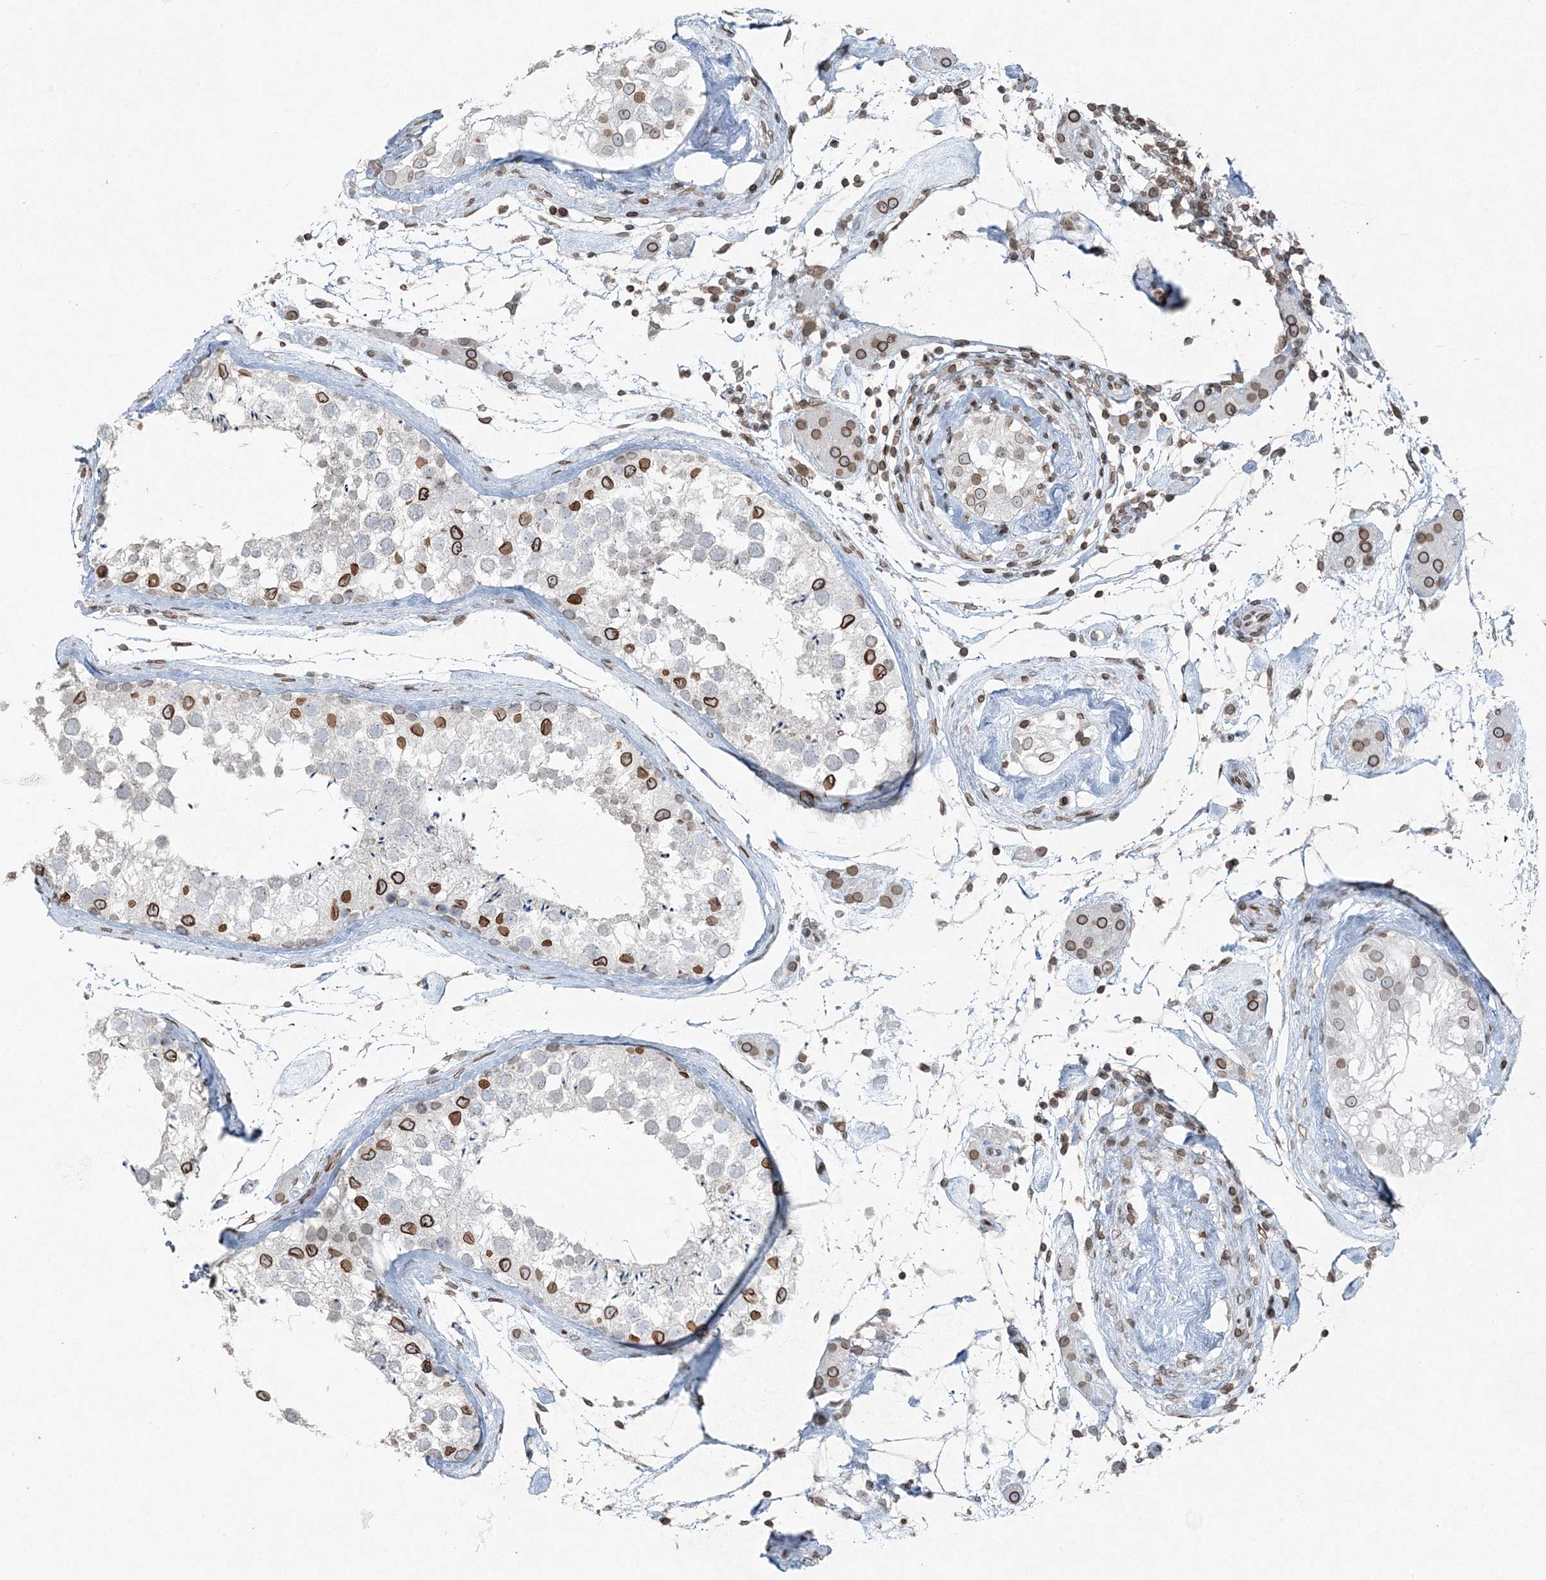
{"staining": {"intensity": "strong", "quantity": "<25%", "location": "cytoplasmic/membranous,nuclear"}, "tissue": "testis", "cell_type": "Cells in seminiferous ducts", "image_type": "normal", "snomed": [{"axis": "morphology", "description": "Normal tissue, NOS"}, {"axis": "topography", "description": "Testis"}], "caption": "Cells in seminiferous ducts exhibit strong cytoplasmic/membranous,nuclear staining in about <25% of cells in benign testis.", "gene": "GJD4", "patient": {"sex": "male", "age": 46}}